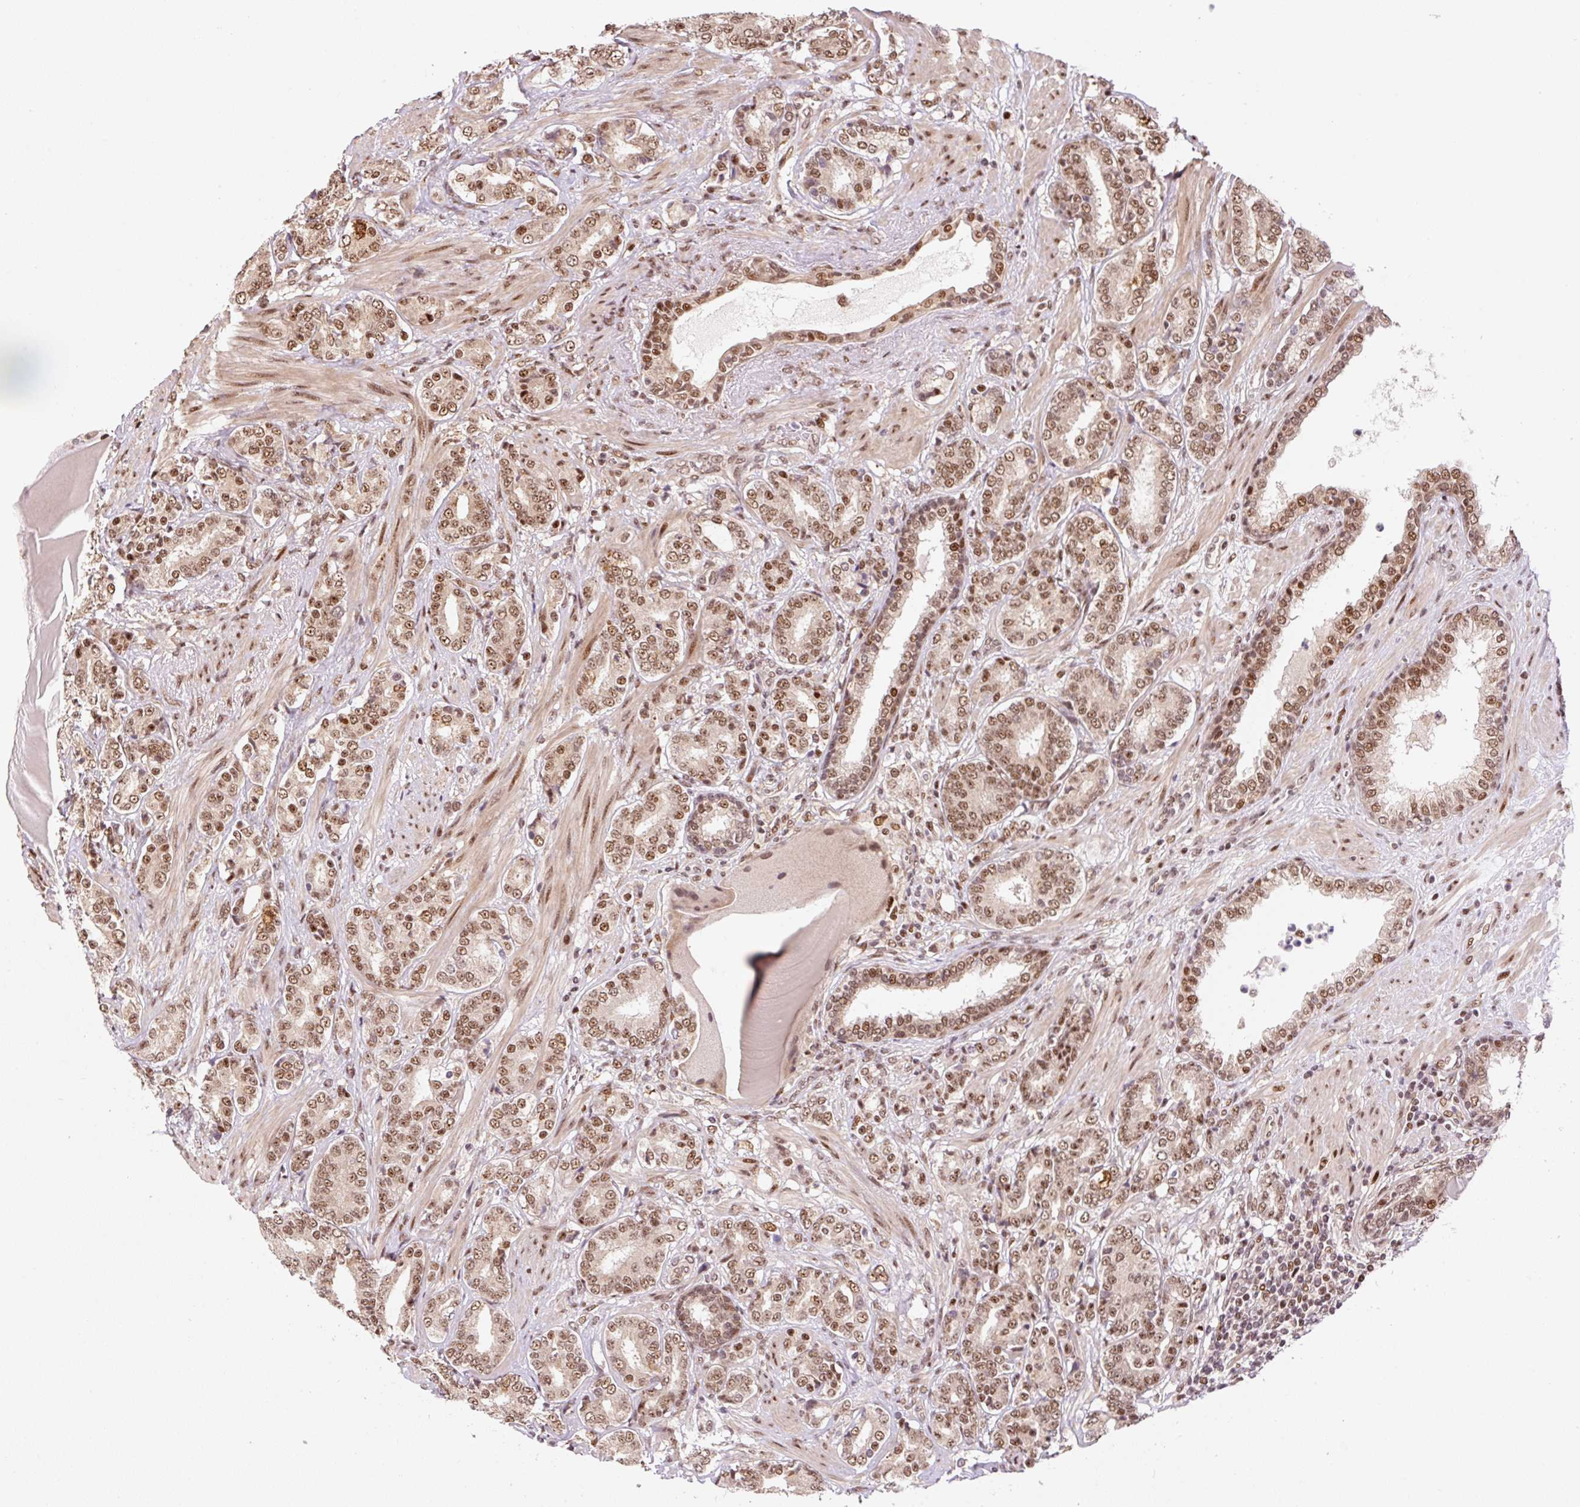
{"staining": {"intensity": "moderate", "quantity": ">75%", "location": "nuclear"}, "tissue": "prostate cancer", "cell_type": "Tumor cells", "image_type": "cancer", "snomed": [{"axis": "morphology", "description": "Adenocarcinoma, High grade"}, {"axis": "topography", "description": "Prostate"}], "caption": "This micrograph exhibits prostate high-grade adenocarcinoma stained with immunohistochemistry to label a protein in brown. The nuclear of tumor cells show moderate positivity for the protein. Nuclei are counter-stained blue.", "gene": "INTS8", "patient": {"sex": "male", "age": 62}}